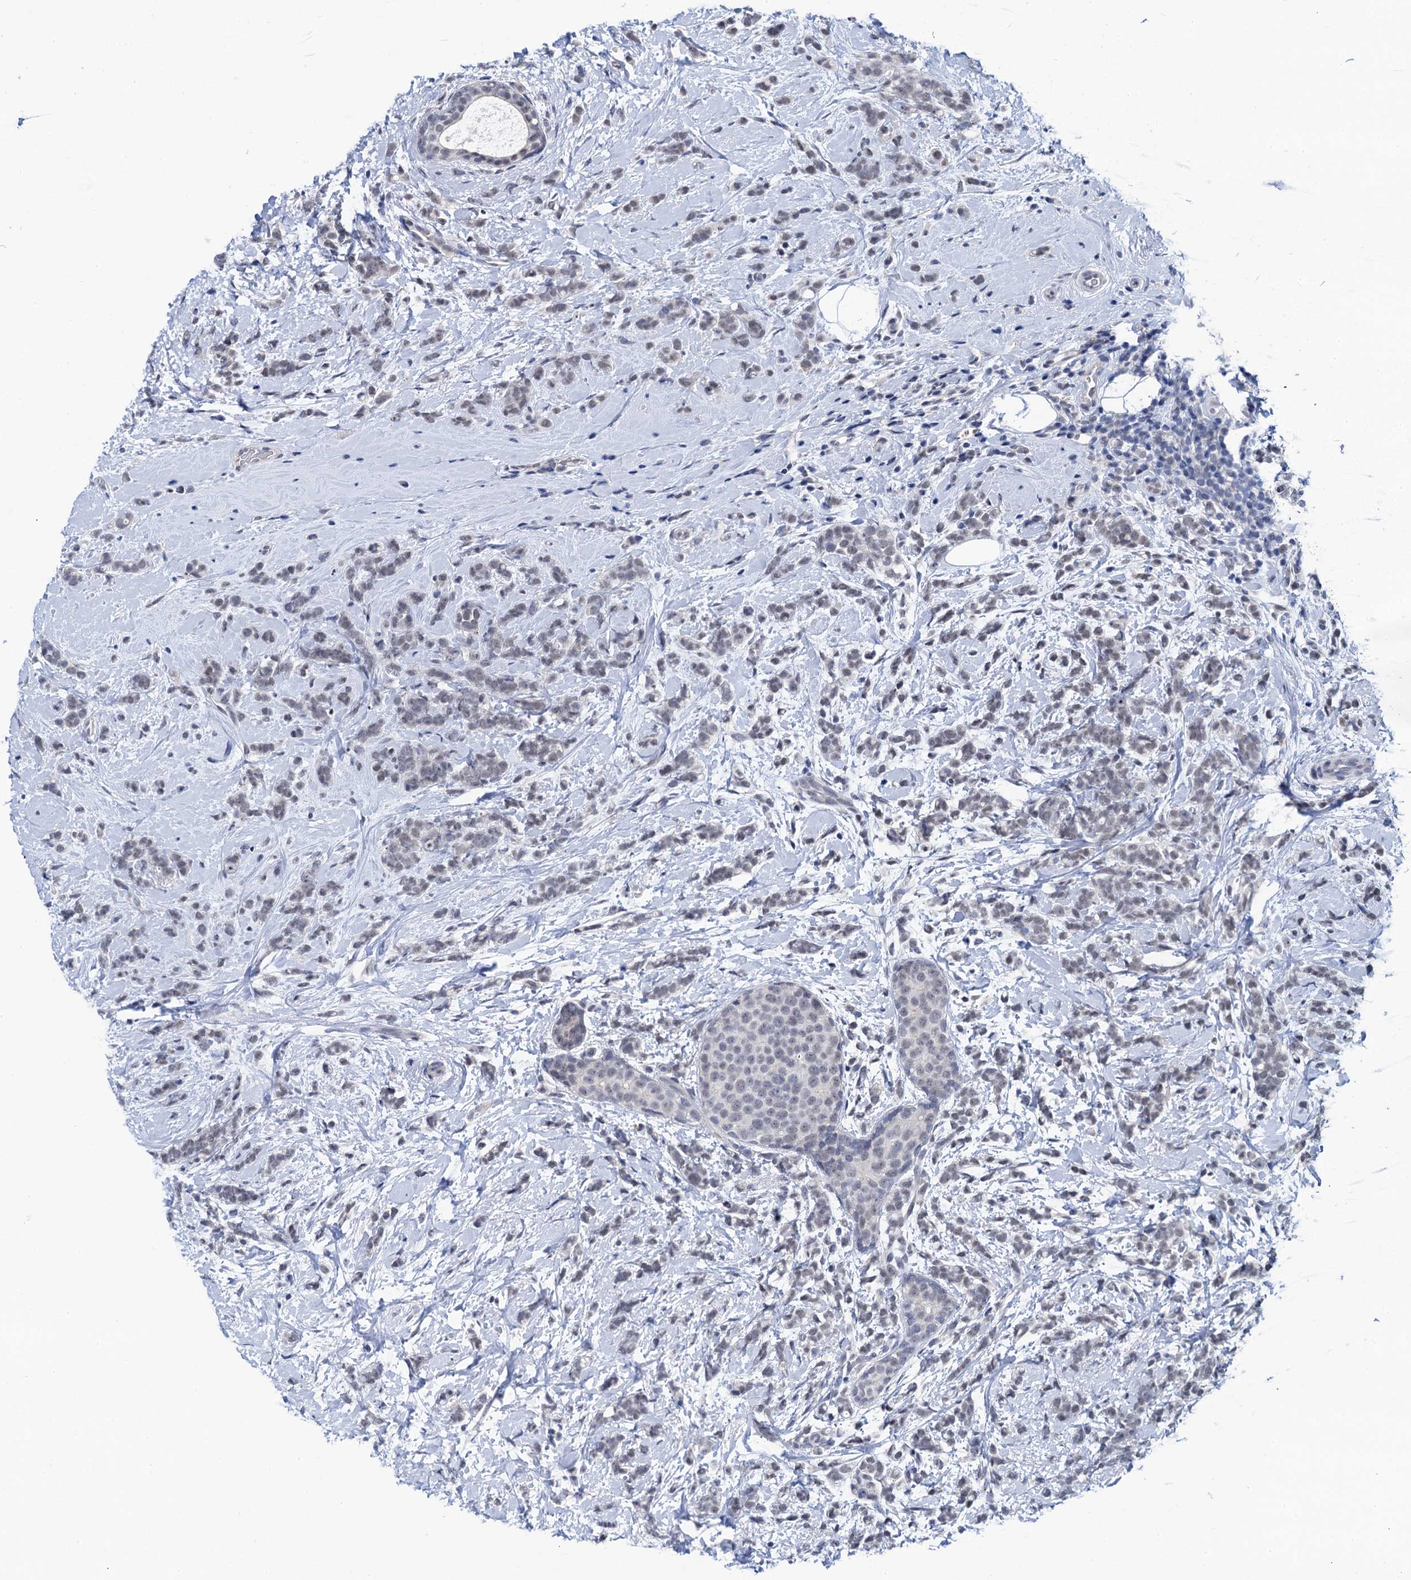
{"staining": {"intensity": "negative", "quantity": "none", "location": "none"}, "tissue": "breast cancer", "cell_type": "Tumor cells", "image_type": "cancer", "snomed": [{"axis": "morphology", "description": "Lobular carcinoma"}, {"axis": "topography", "description": "Breast"}], "caption": "Immunohistochemistry (IHC) micrograph of human breast cancer stained for a protein (brown), which demonstrates no expression in tumor cells.", "gene": "C16orf87", "patient": {"sex": "female", "age": 58}}